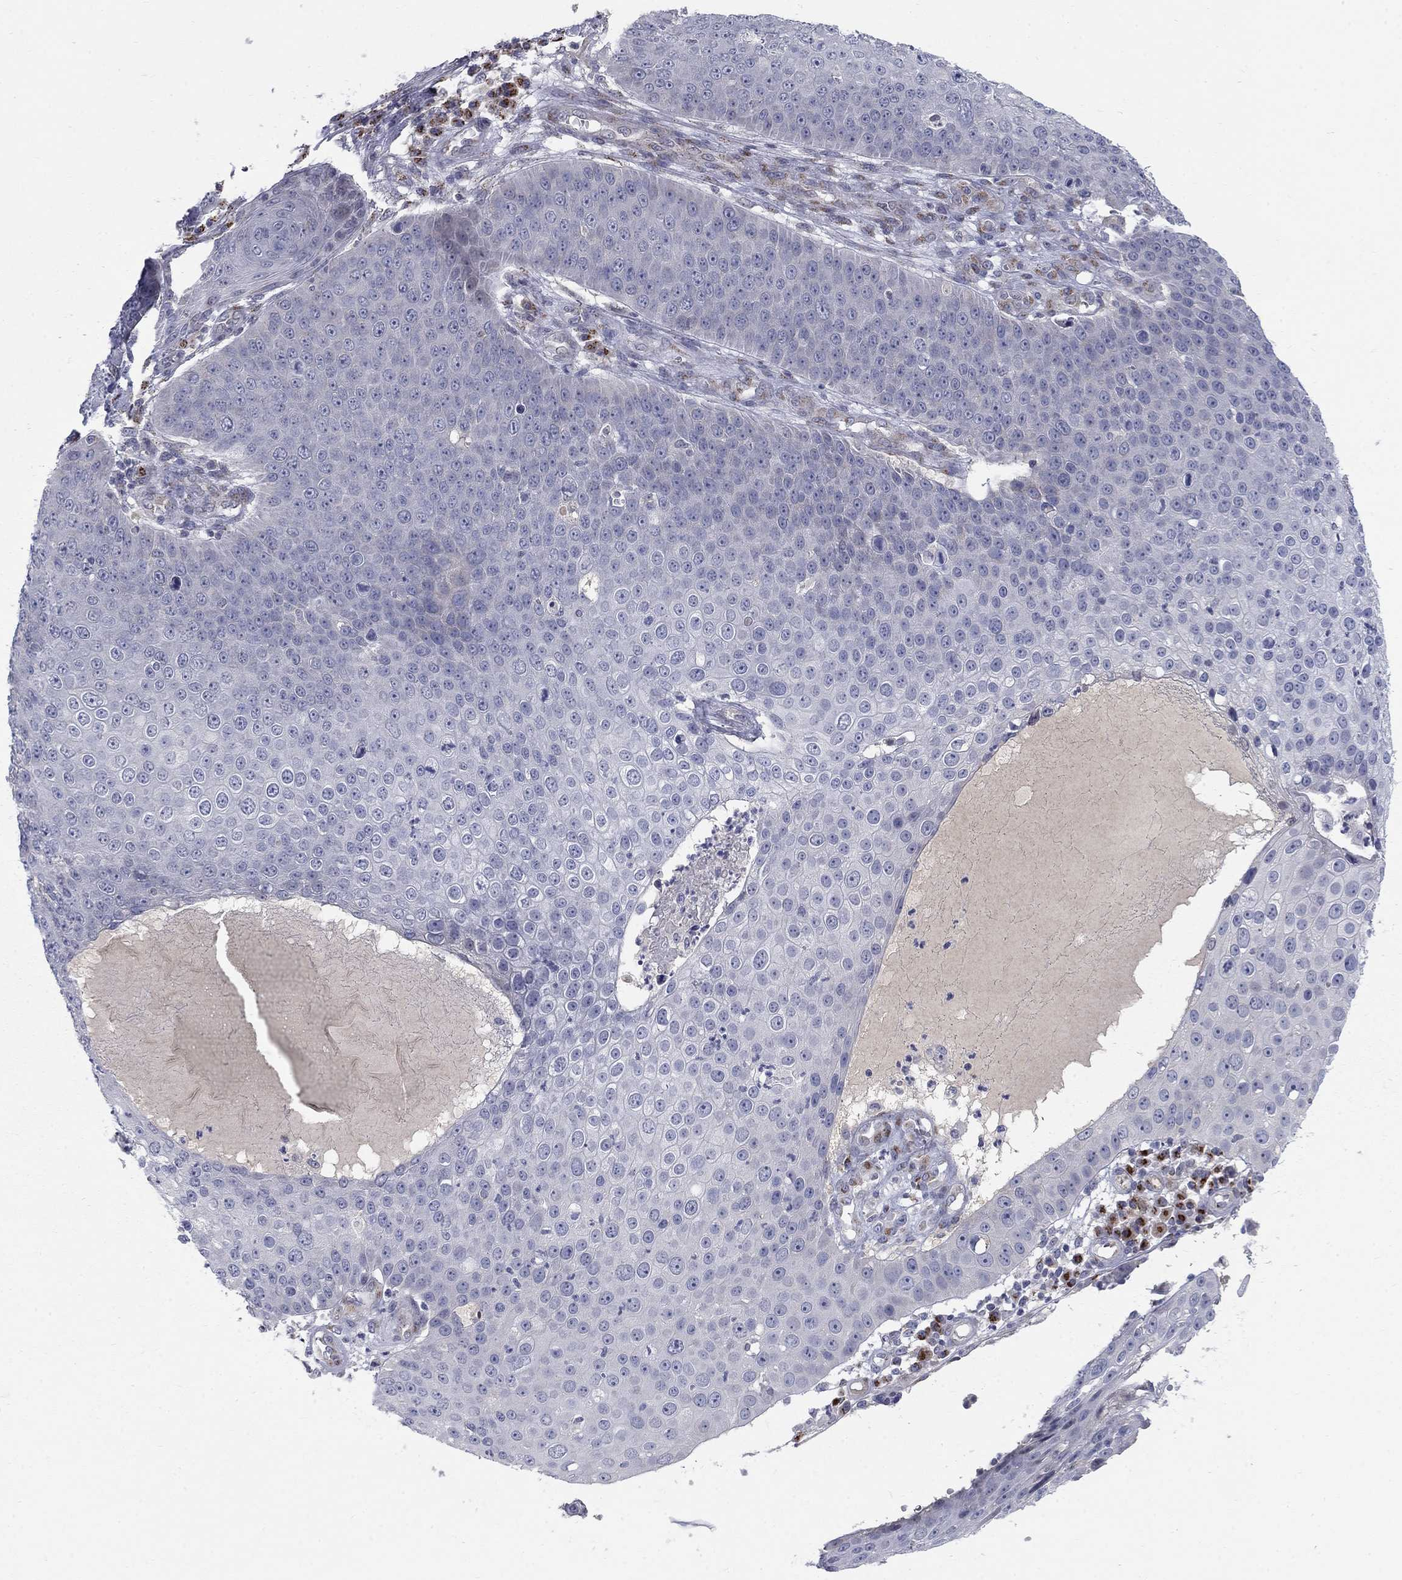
{"staining": {"intensity": "negative", "quantity": "none", "location": "none"}, "tissue": "skin cancer", "cell_type": "Tumor cells", "image_type": "cancer", "snomed": [{"axis": "morphology", "description": "Squamous cell carcinoma, NOS"}, {"axis": "topography", "description": "Skin"}], "caption": "Immunohistochemistry of human squamous cell carcinoma (skin) shows no positivity in tumor cells.", "gene": "PANK3", "patient": {"sex": "male", "age": 71}}